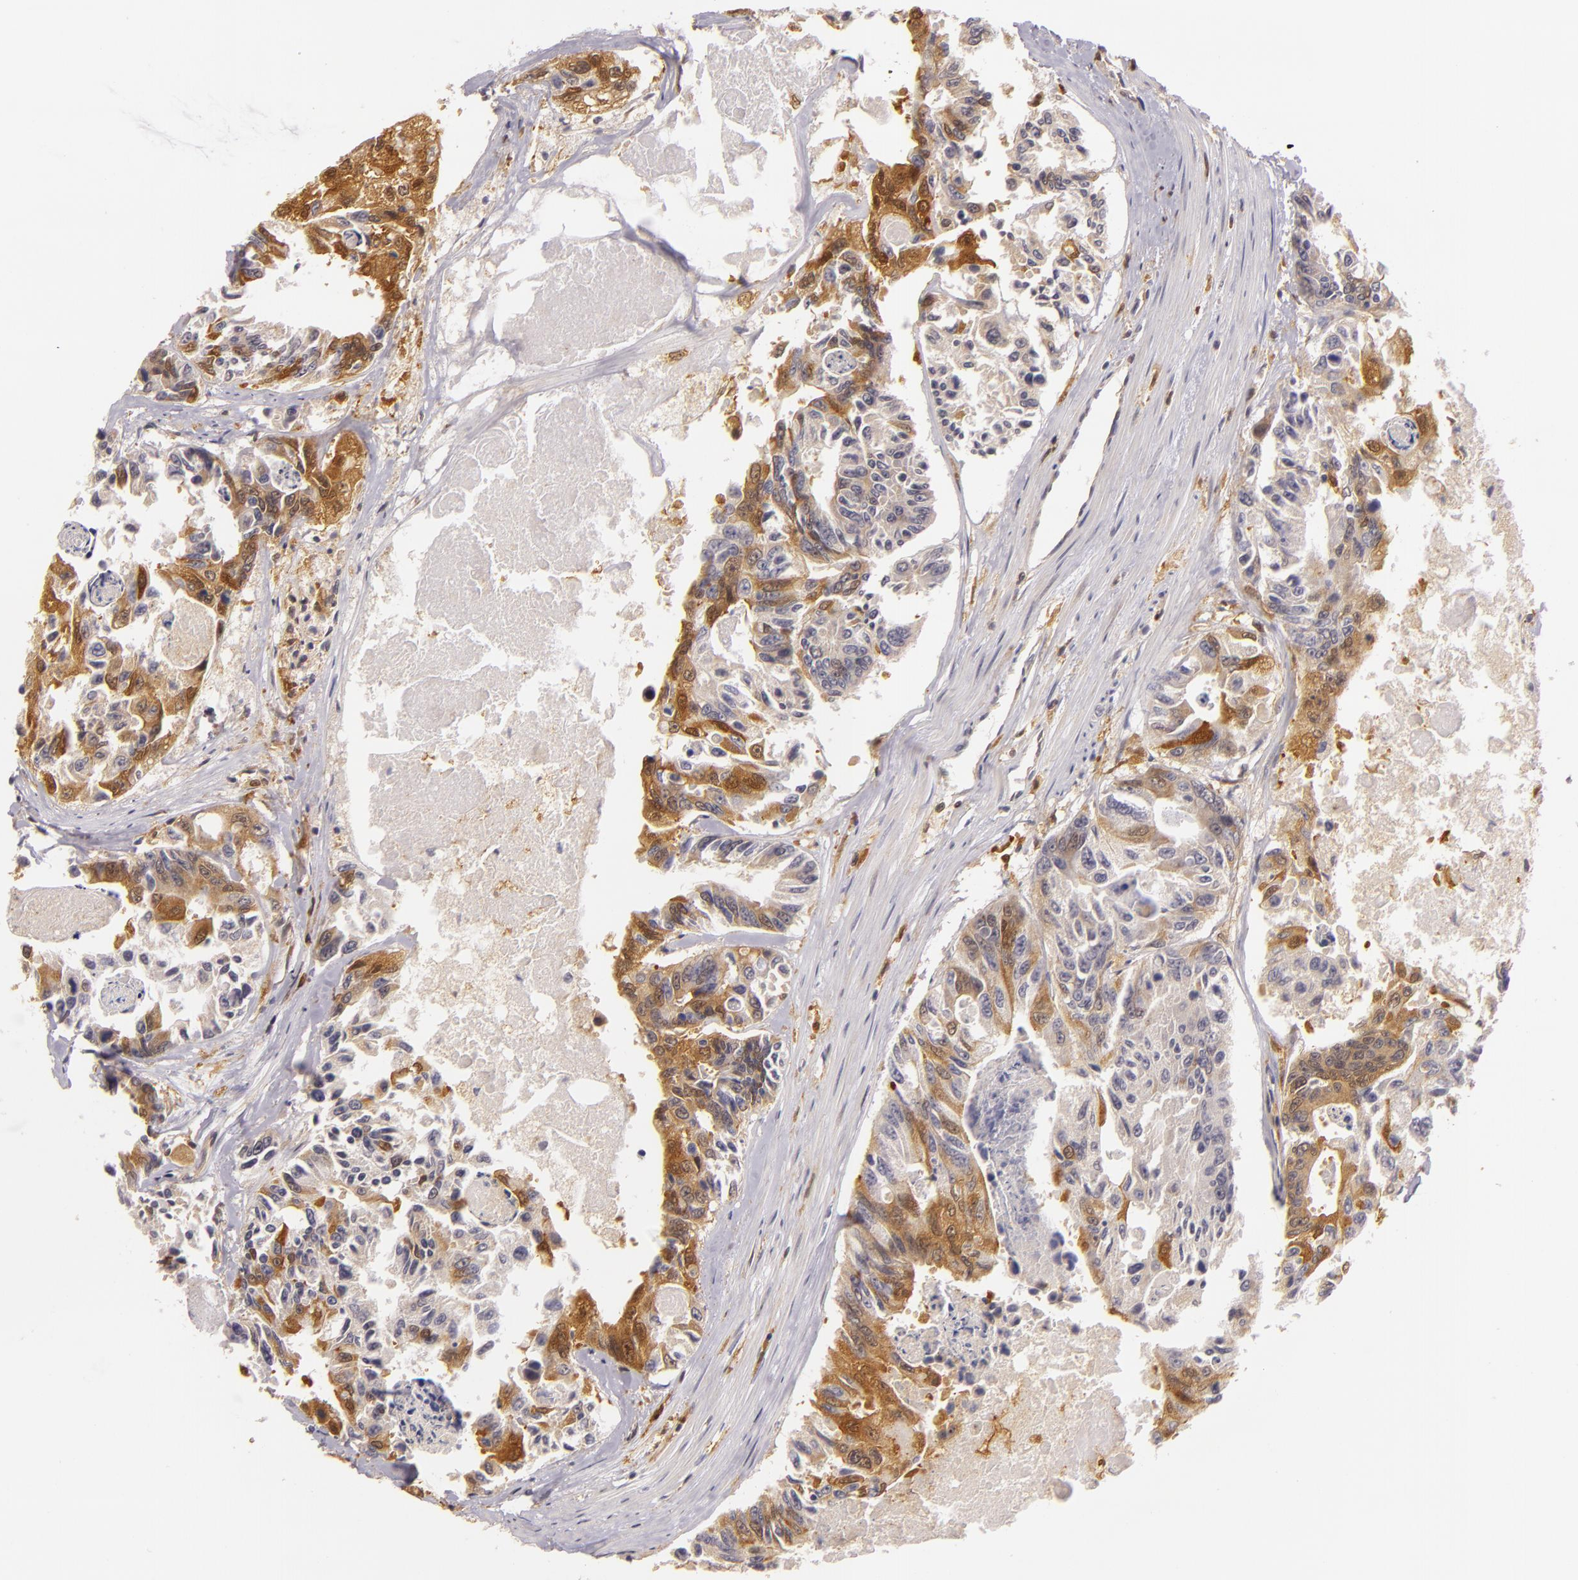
{"staining": {"intensity": "moderate", "quantity": ">75%", "location": "cytoplasmic/membranous"}, "tissue": "colorectal cancer", "cell_type": "Tumor cells", "image_type": "cancer", "snomed": [{"axis": "morphology", "description": "Adenocarcinoma, NOS"}, {"axis": "topography", "description": "Colon"}], "caption": "Human colorectal cancer stained with a protein marker reveals moderate staining in tumor cells.", "gene": "TOM1", "patient": {"sex": "female", "age": 86}}